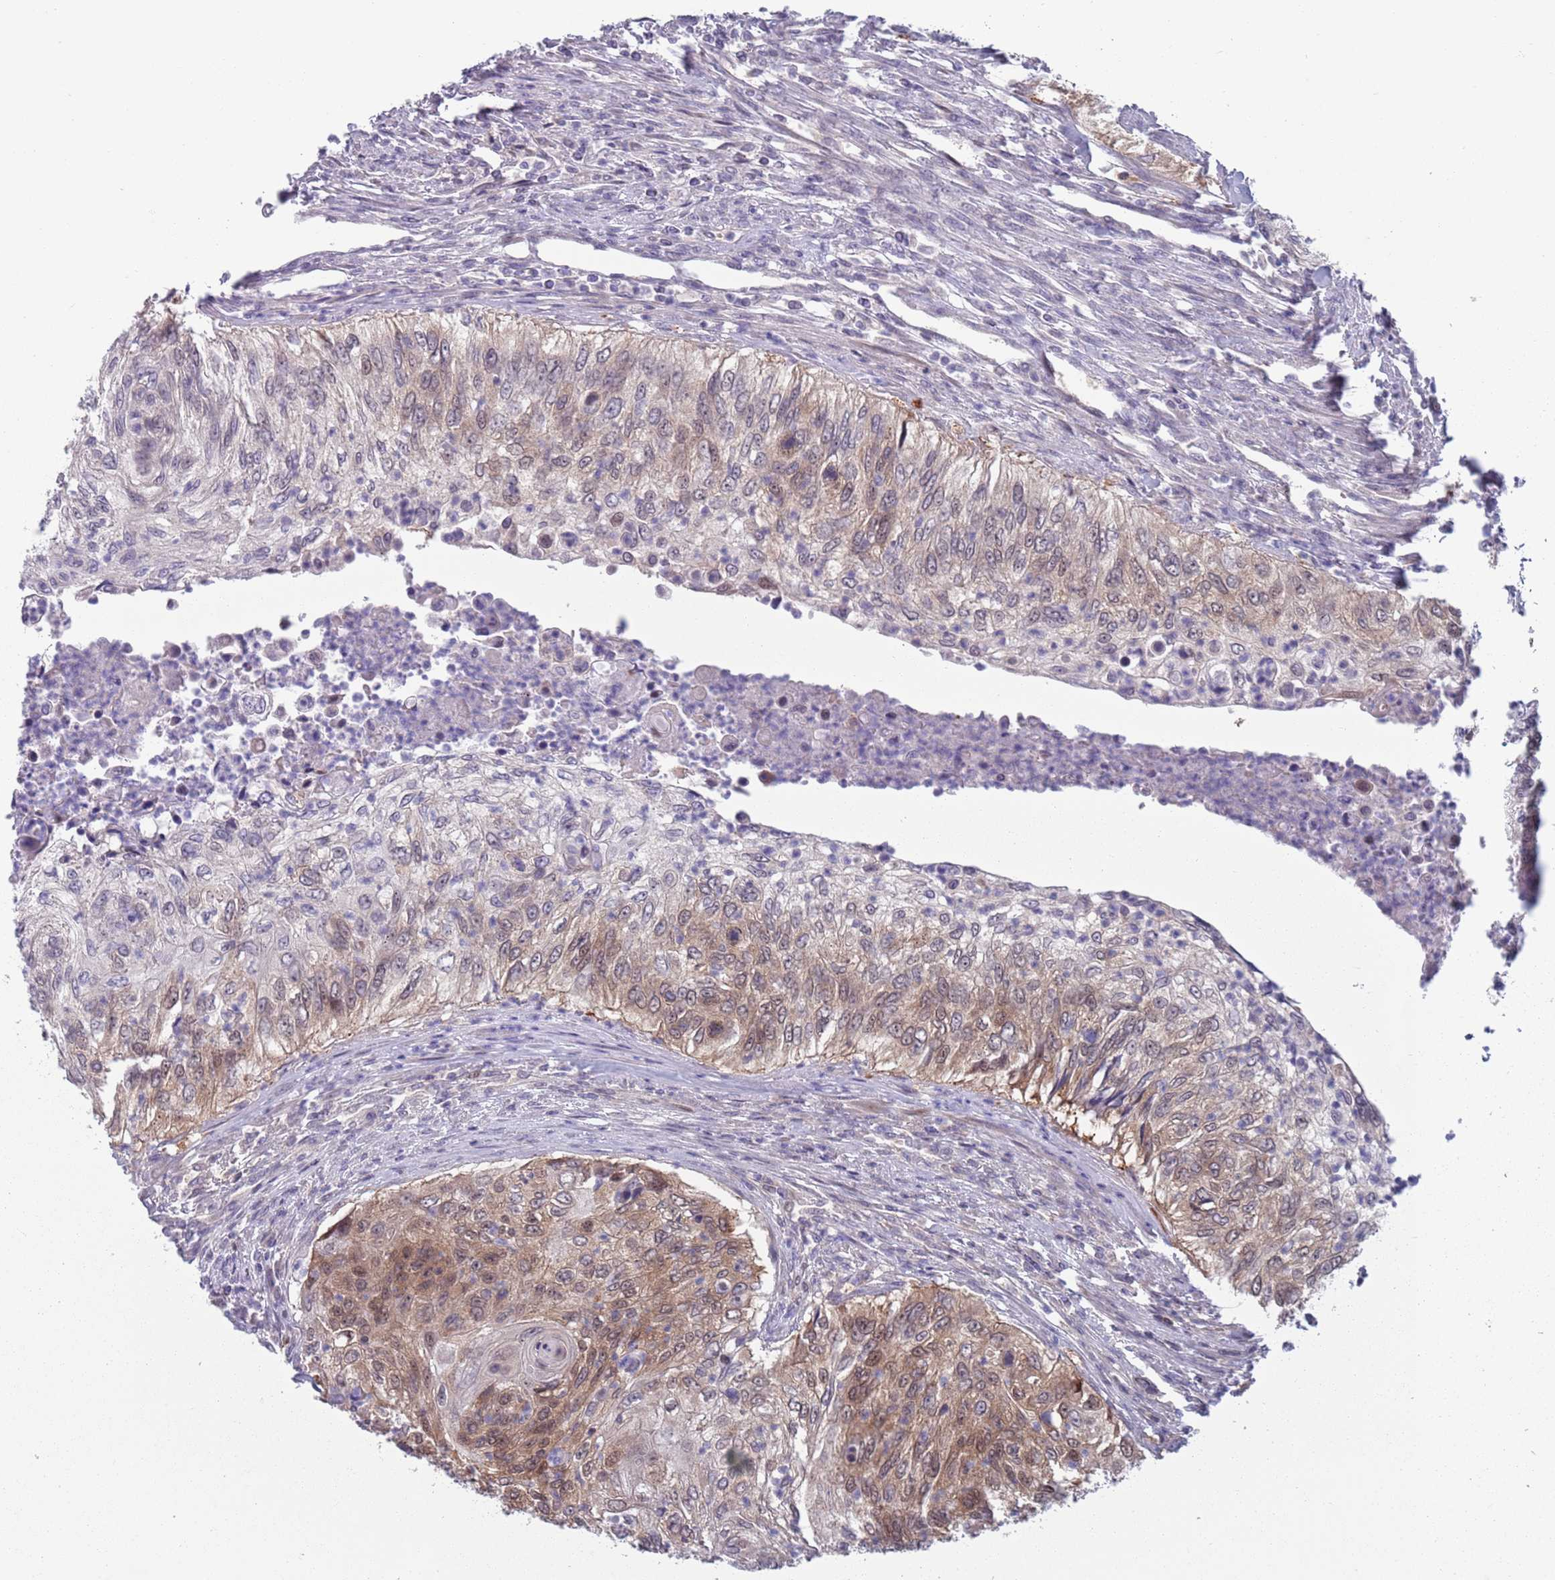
{"staining": {"intensity": "moderate", "quantity": "25%-75%", "location": "cytoplasmic/membranous,nuclear"}, "tissue": "urothelial cancer", "cell_type": "Tumor cells", "image_type": "cancer", "snomed": [{"axis": "morphology", "description": "Urothelial carcinoma, High grade"}, {"axis": "topography", "description": "Urinary bladder"}], "caption": "A brown stain labels moderate cytoplasmic/membranous and nuclear staining of a protein in urothelial cancer tumor cells.", "gene": "CLNS1A", "patient": {"sex": "female", "age": 60}}